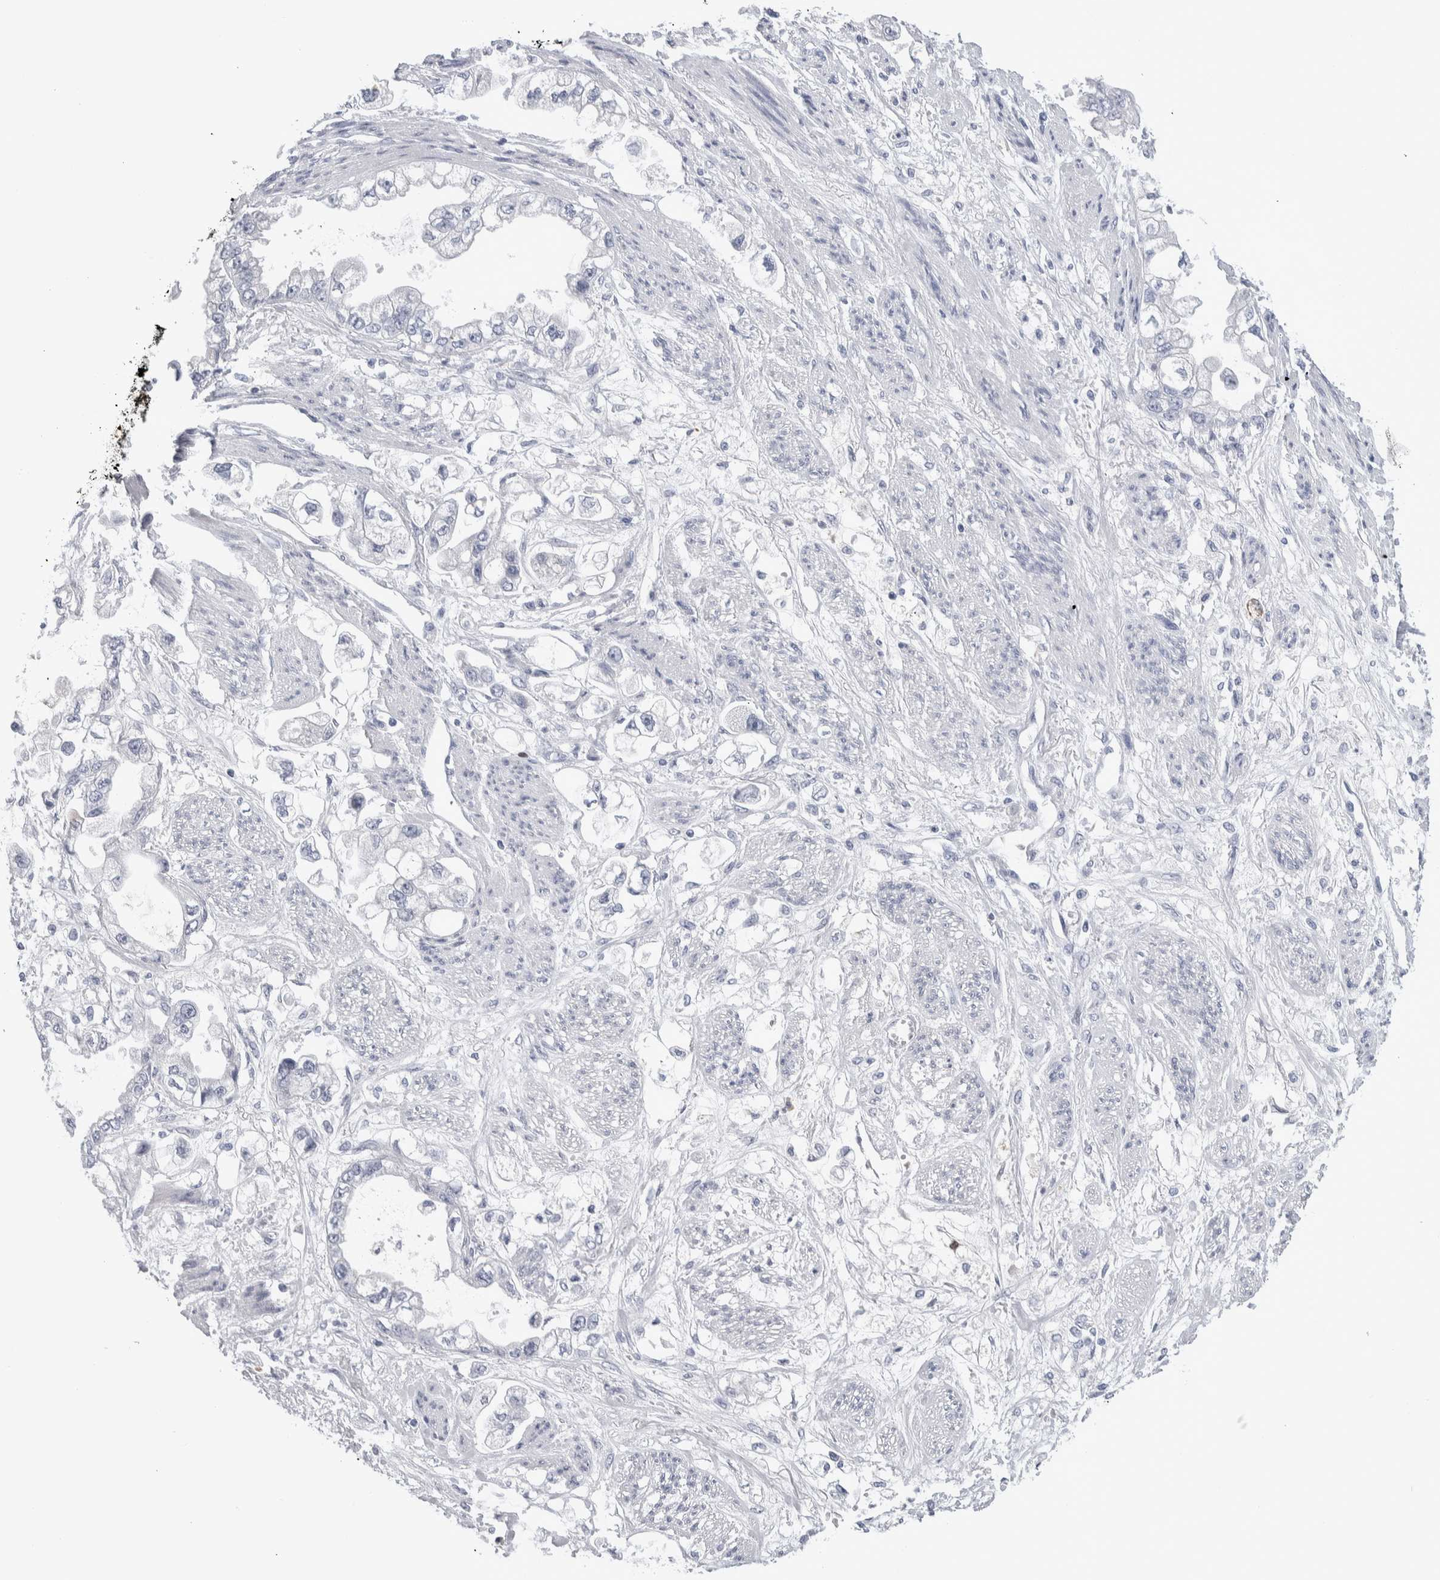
{"staining": {"intensity": "negative", "quantity": "none", "location": "none"}, "tissue": "stomach cancer", "cell_type": "Tumor cells", "image_type": "cancer", "snomed": [{"axis": "morphology", "description": "Adenocarcinoma, NOS"}, {"axis": "topography", "description": "Stomach"}], "caption": "DAB (3,3'-diaminobenzidine) immunohistochemical staining of human stomach adenocarcinoma exhibits no significant staining in tumor cells.", "gene": "LURAP1L", "patient": {"sex": "male", "age": 62}}